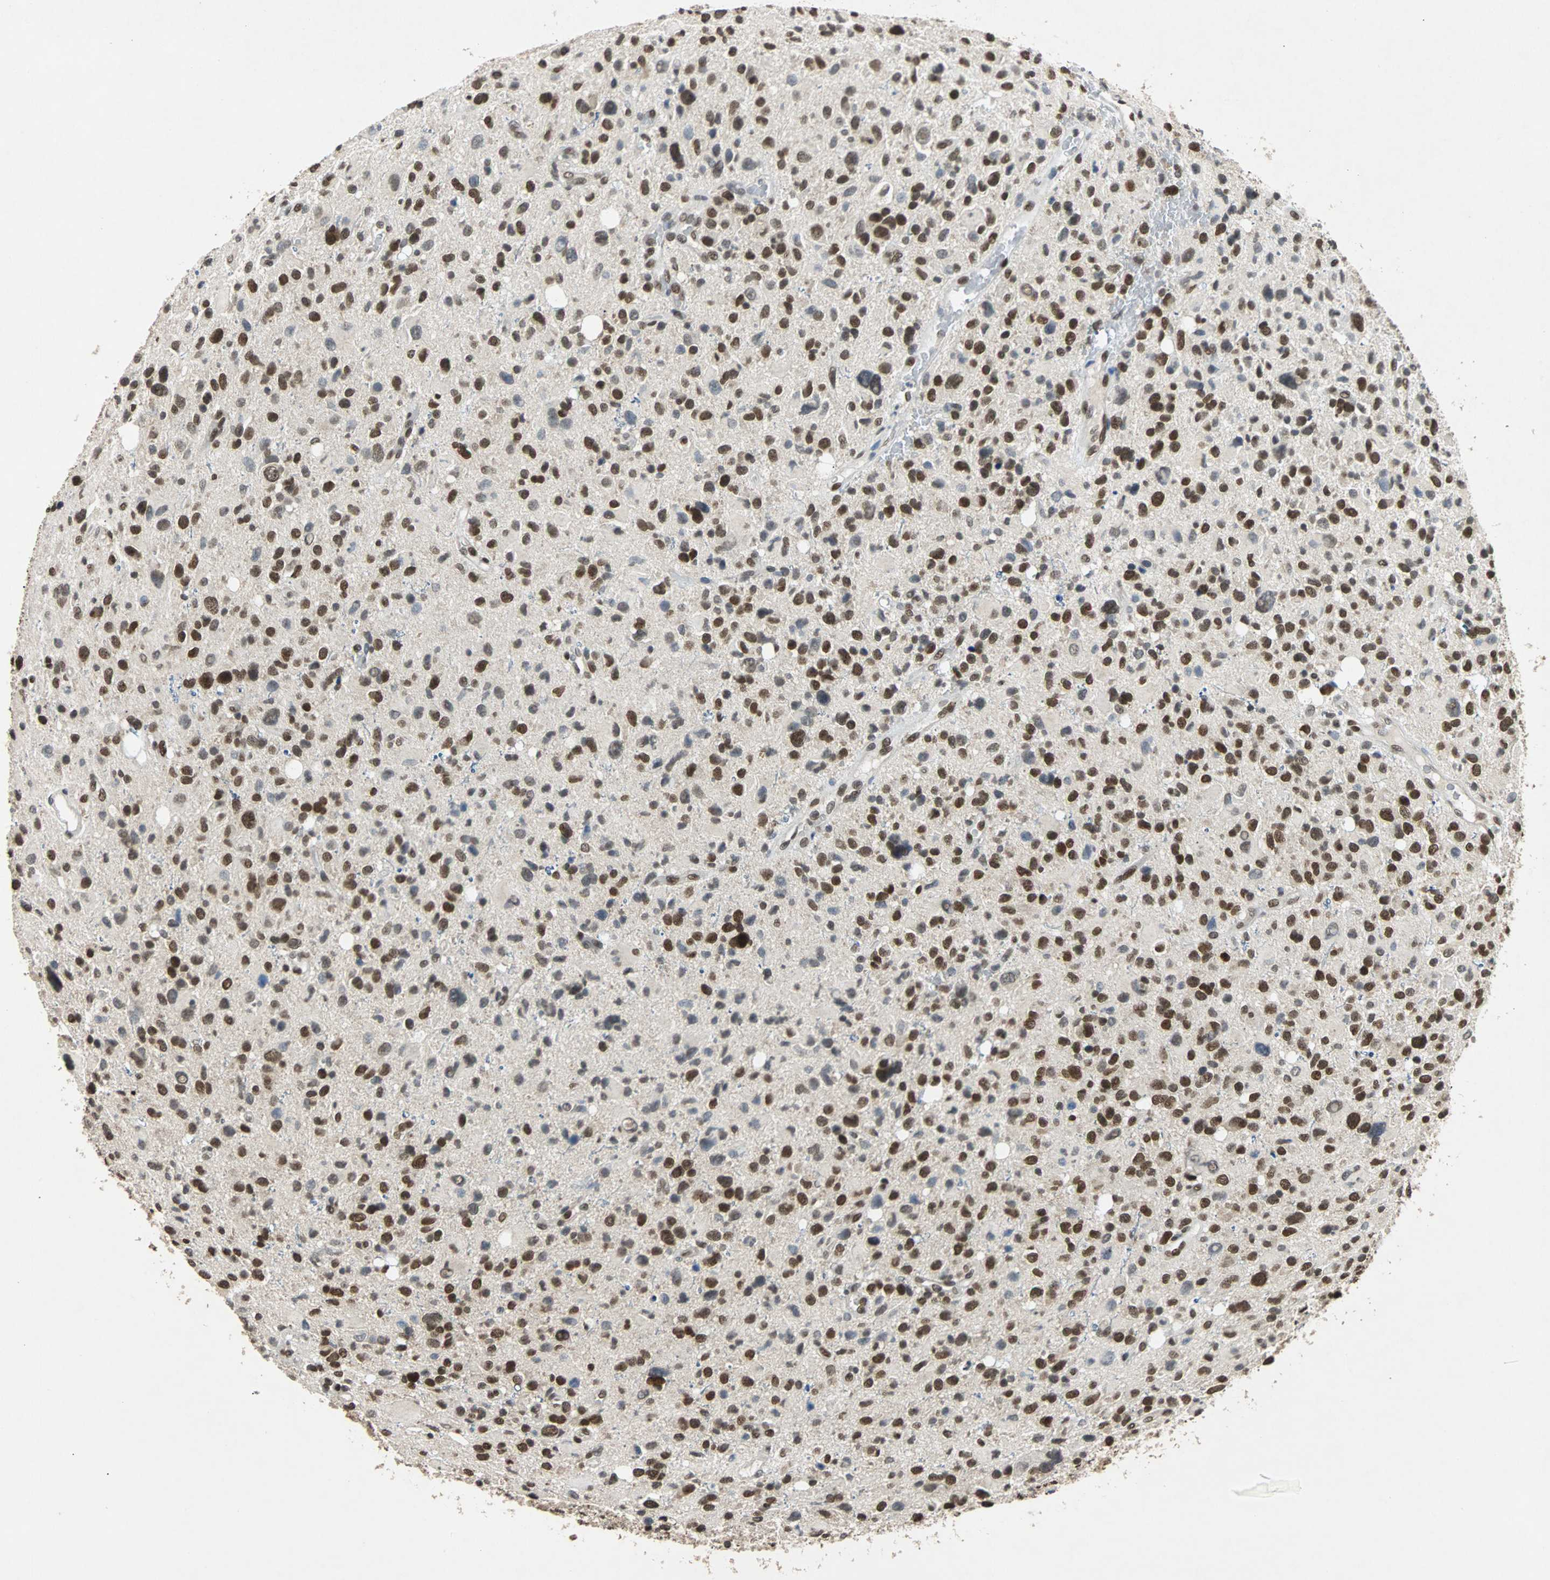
{"staining": {"intensity": "strong", "quantity": "25%-75%", "location": "nuclear"}, "tissue": "glioma", "cell_type": "Tumor cells", "image_type": "cancer", "snomed": [{"axis": "morphology", "description": "Glioma, malignant, High grade"}, {"axis": "topography", "description": "Brain"}], "caption": "A micrograph of human malignant high-grade glioma stained for a protein displays strong nuclear brown staining in tumor cells.", "gene": "PHC1", "patient": {"sex": "male", "age": 48}}